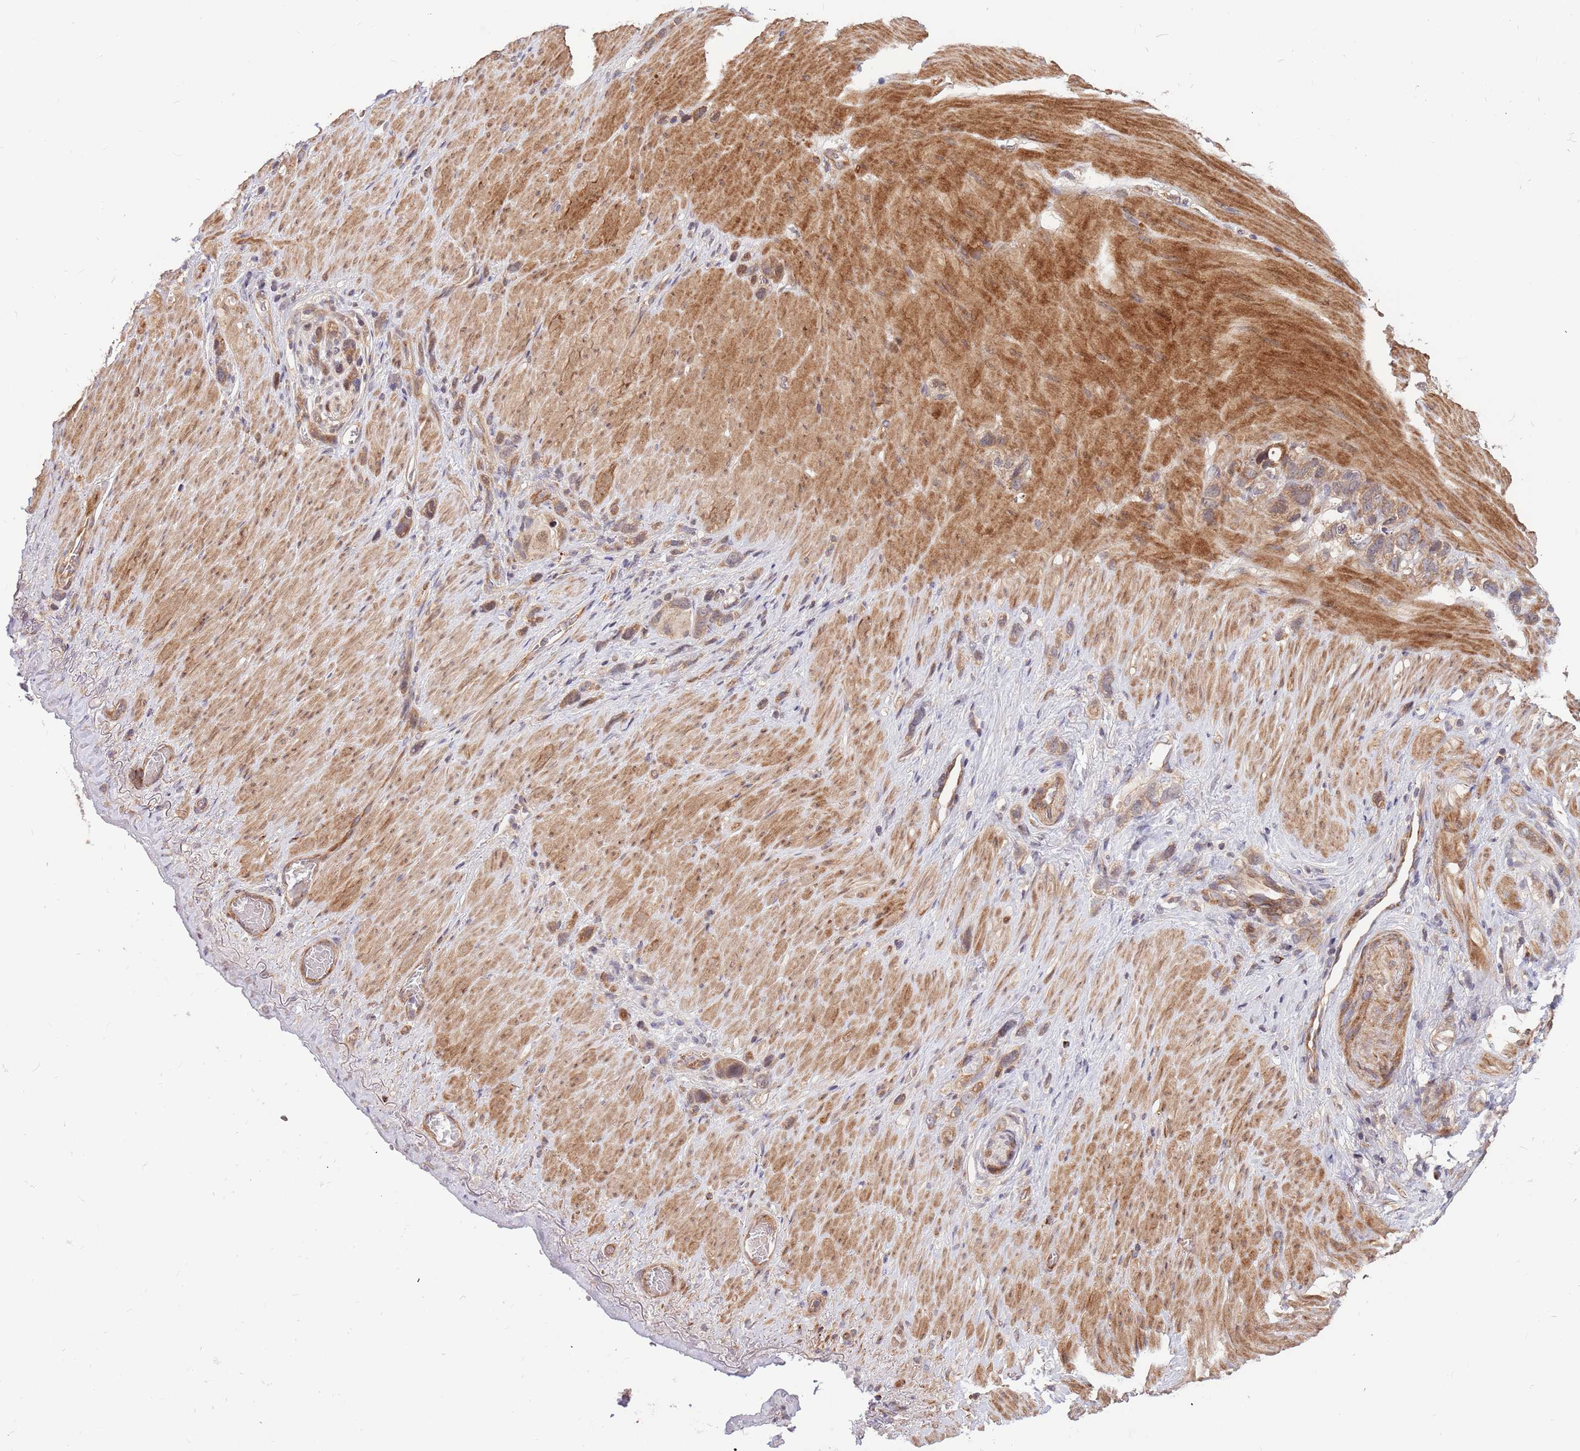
{"staining": {"intensity": "moderate", "quantity": ">75%", "location": "cytoplasmic/membranous"}, "tissue": "stomach cancer", "cell_type": "Tumor cells", "image_type": "cancer", "snomed": [{"axis": "morphology", "description": "Adenocarcinoma, NOS"}, {"axis": "topography", "description": "Stomach"}], "caption": "Protein staining shows moderate cytoplasmic/membranous staining in about >75% of tumor cells in stomach cancer.", "gene": "HAUS3", "patient": {"sex": "female", "age": 65}}